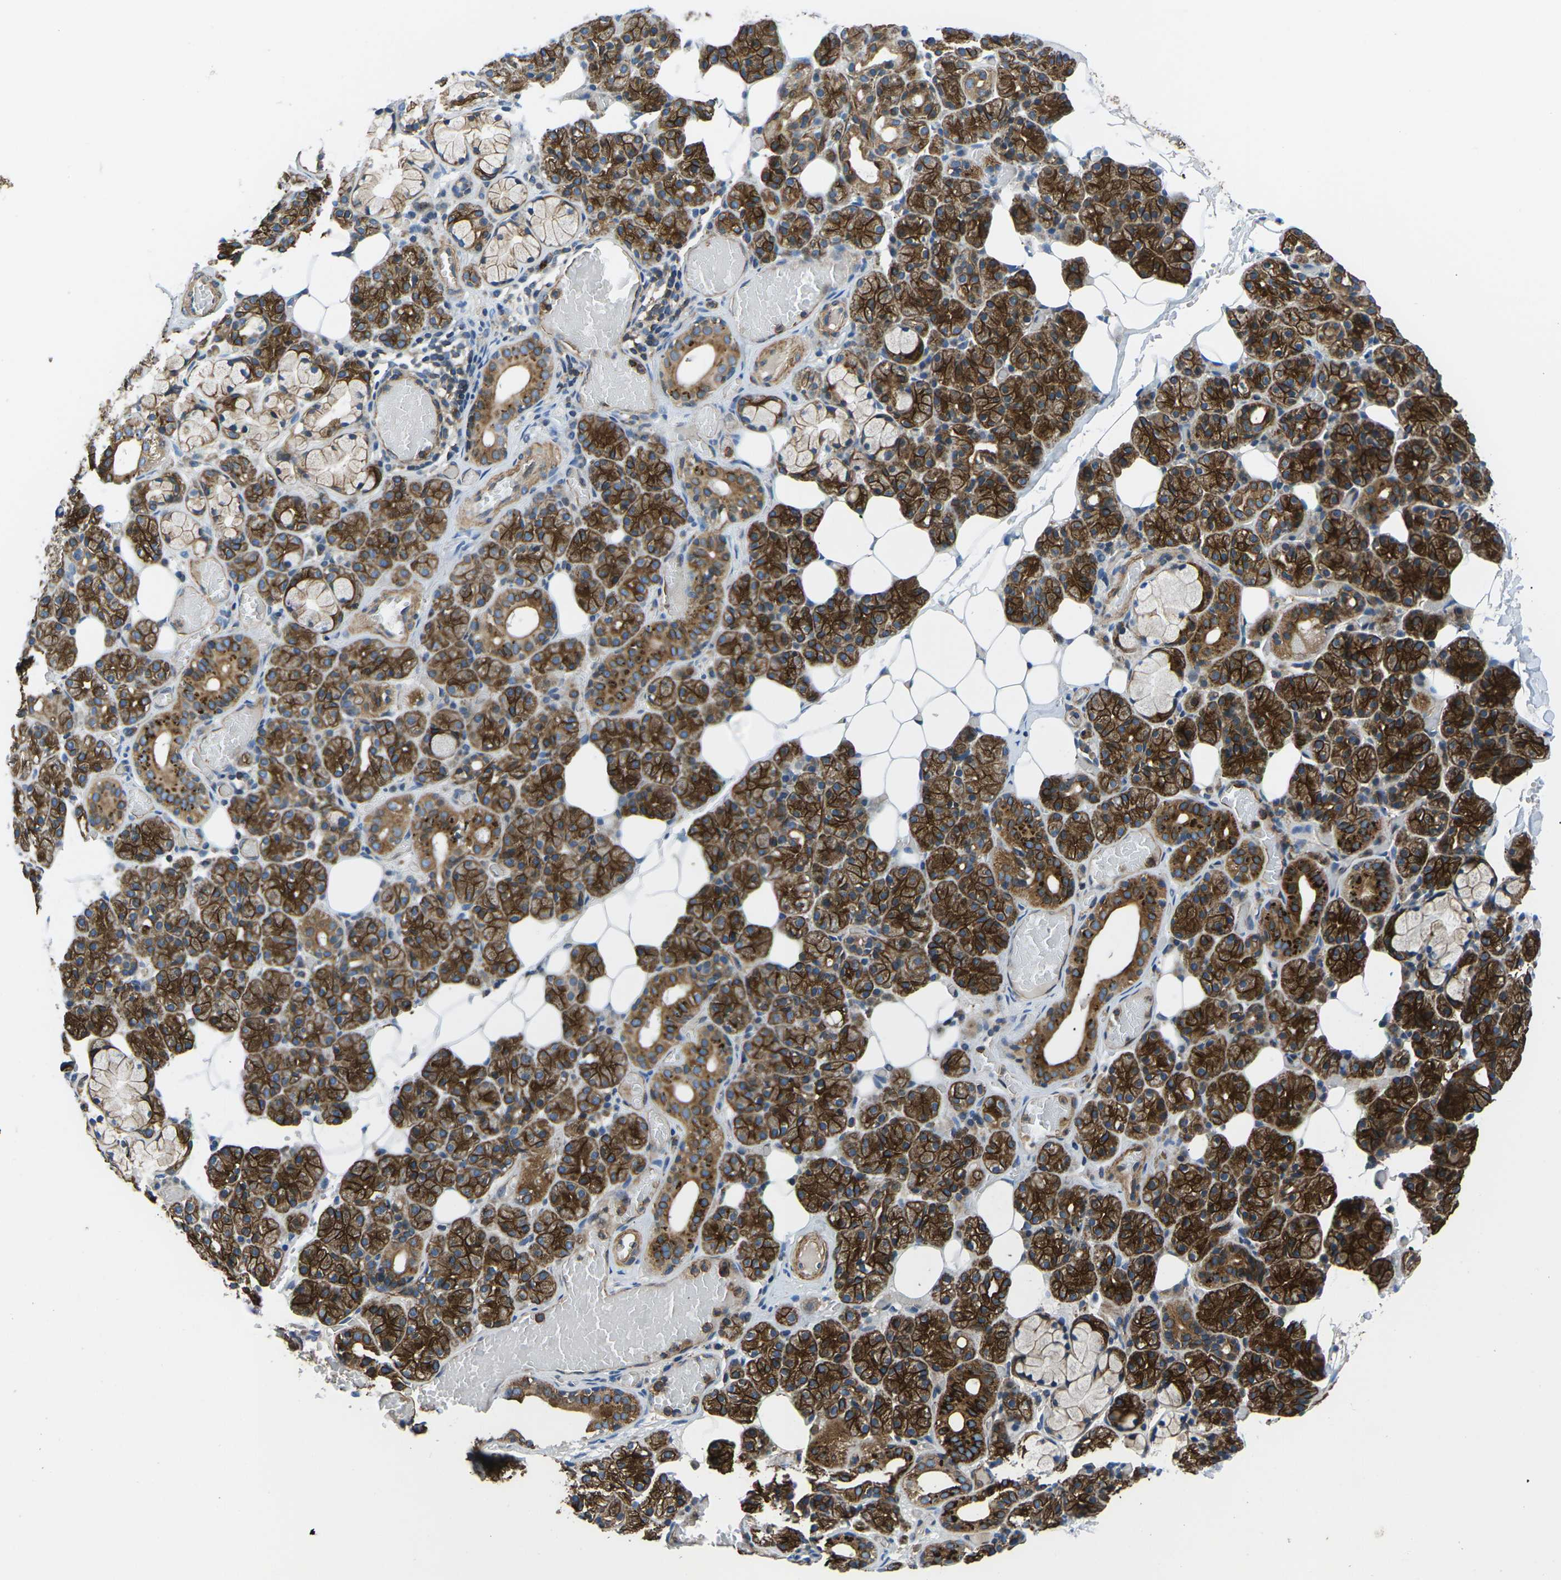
{"staining": {"intensity": "strong", "quantity": "25%-75%", "location": "cytoplasmic/membranous"}, "tissue": "salivary gland", "cell_type": "Glandular cells", "image_type": "normal", "snomed": [{"axis": "morphology", "description": "Normal tissue, NOS"}, {"axis": "topography", "description": "Salivary gland"}], "caption": "Immunohistochemical staining of normal human salivary gland displays strong cytoplasmic/membranous protein expression in approximately 25%-75% of glandular cells. The protein of interest is shown in brown color, while the nuclei are stained blue.", "gene": "KCNJ15", "patient": {"sex": "male", "age": 63}}